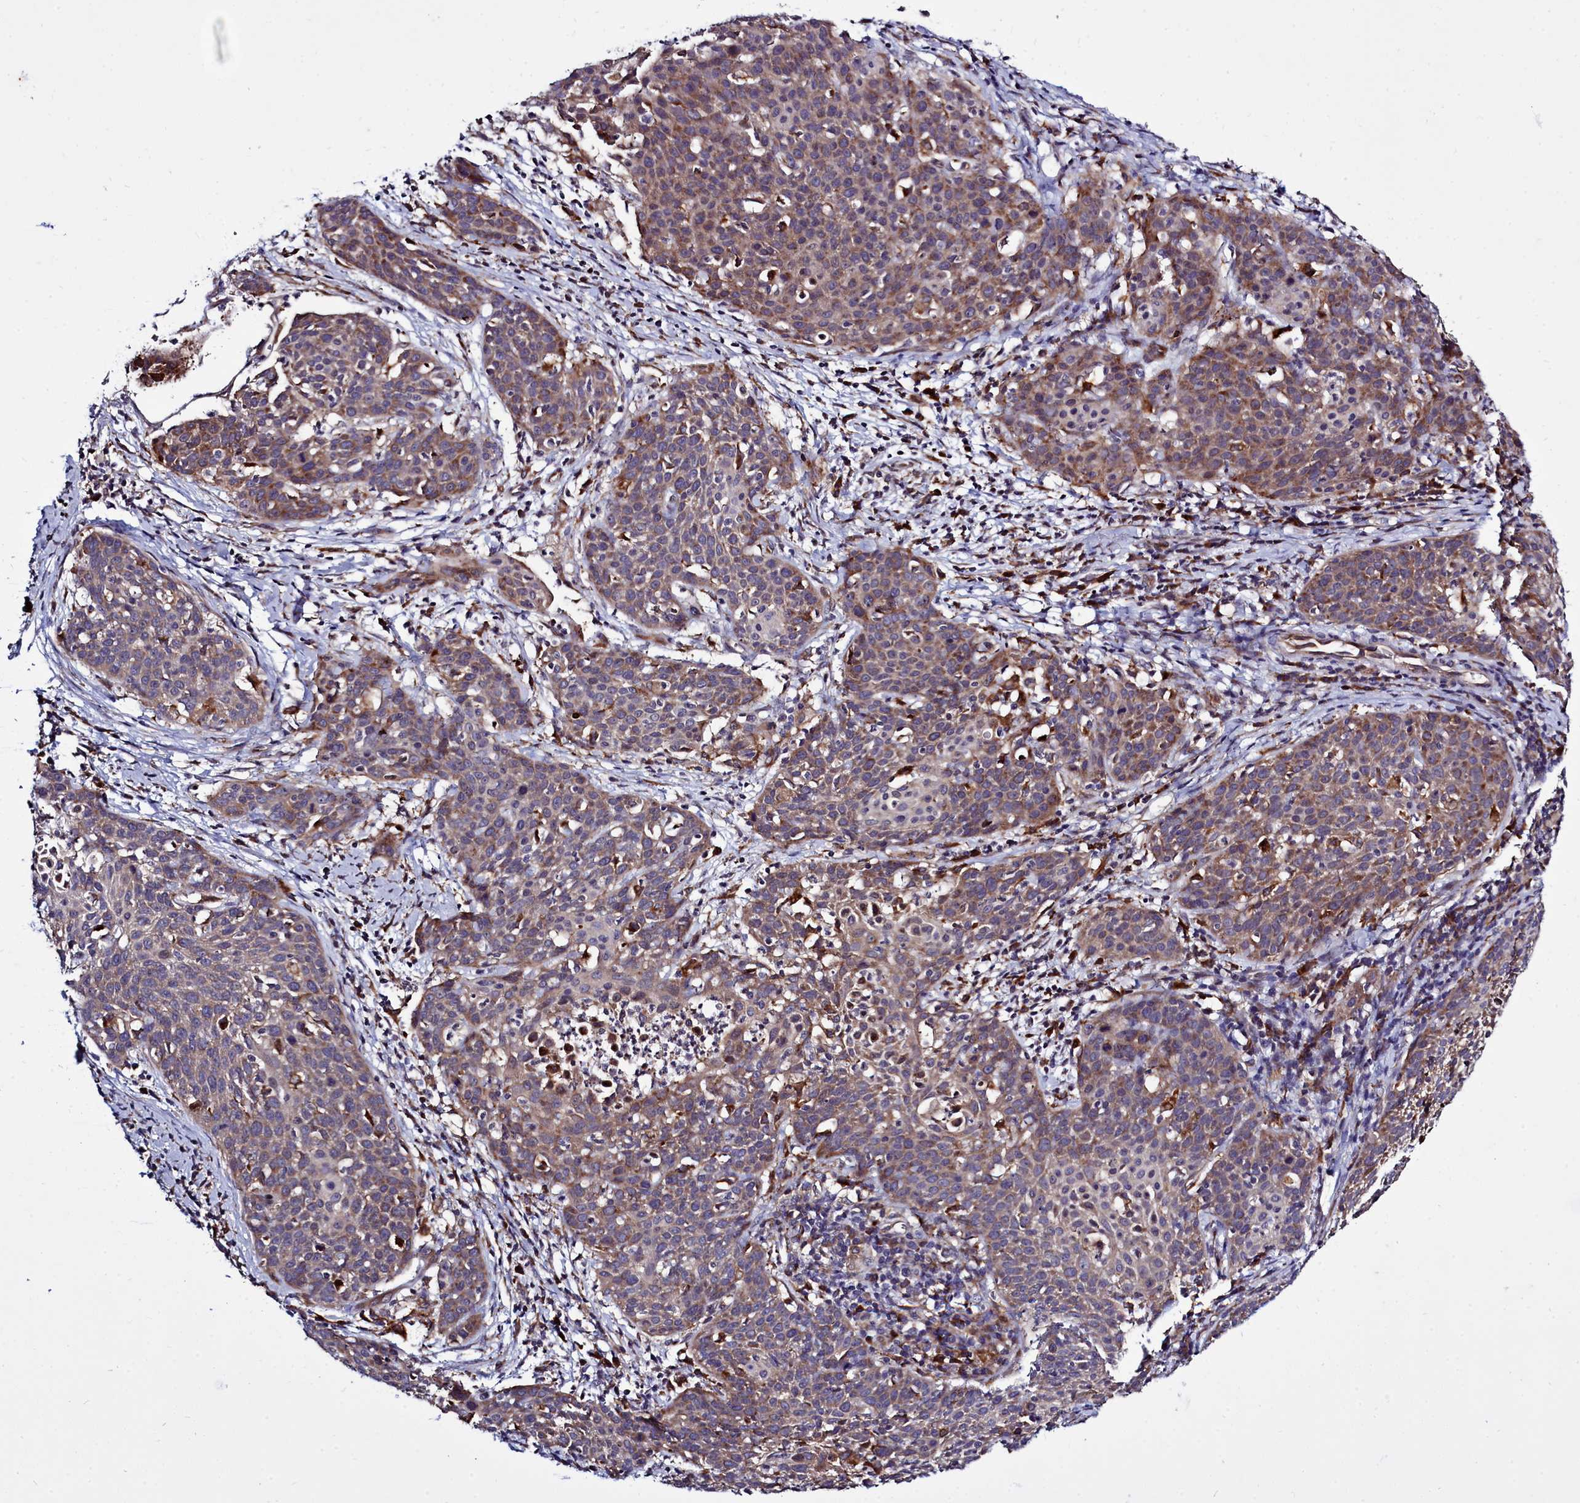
{"staining": {"intensity": "weak", "quantity": "25%-75%", "location": "cytoplasmic/membranous"}, "tissue": "cervical cancer", "cell_type": "Tumor cells", "image_type": "cancer", "snomed": [{"axis": "morphology", "description": "Squamous cell carcinoma, NOS"}, {"axis": "topography", "description": "Cervix"}], "caption": "IHC (DAB) staining of human cervical squamous cell carcinoma demonstrates weak cytoplasmic/membranous protein staining in about 25%-75% of tumor cells.", "gene": "RAPGEF4", "patient": {"sex": "female", "age": 38}}